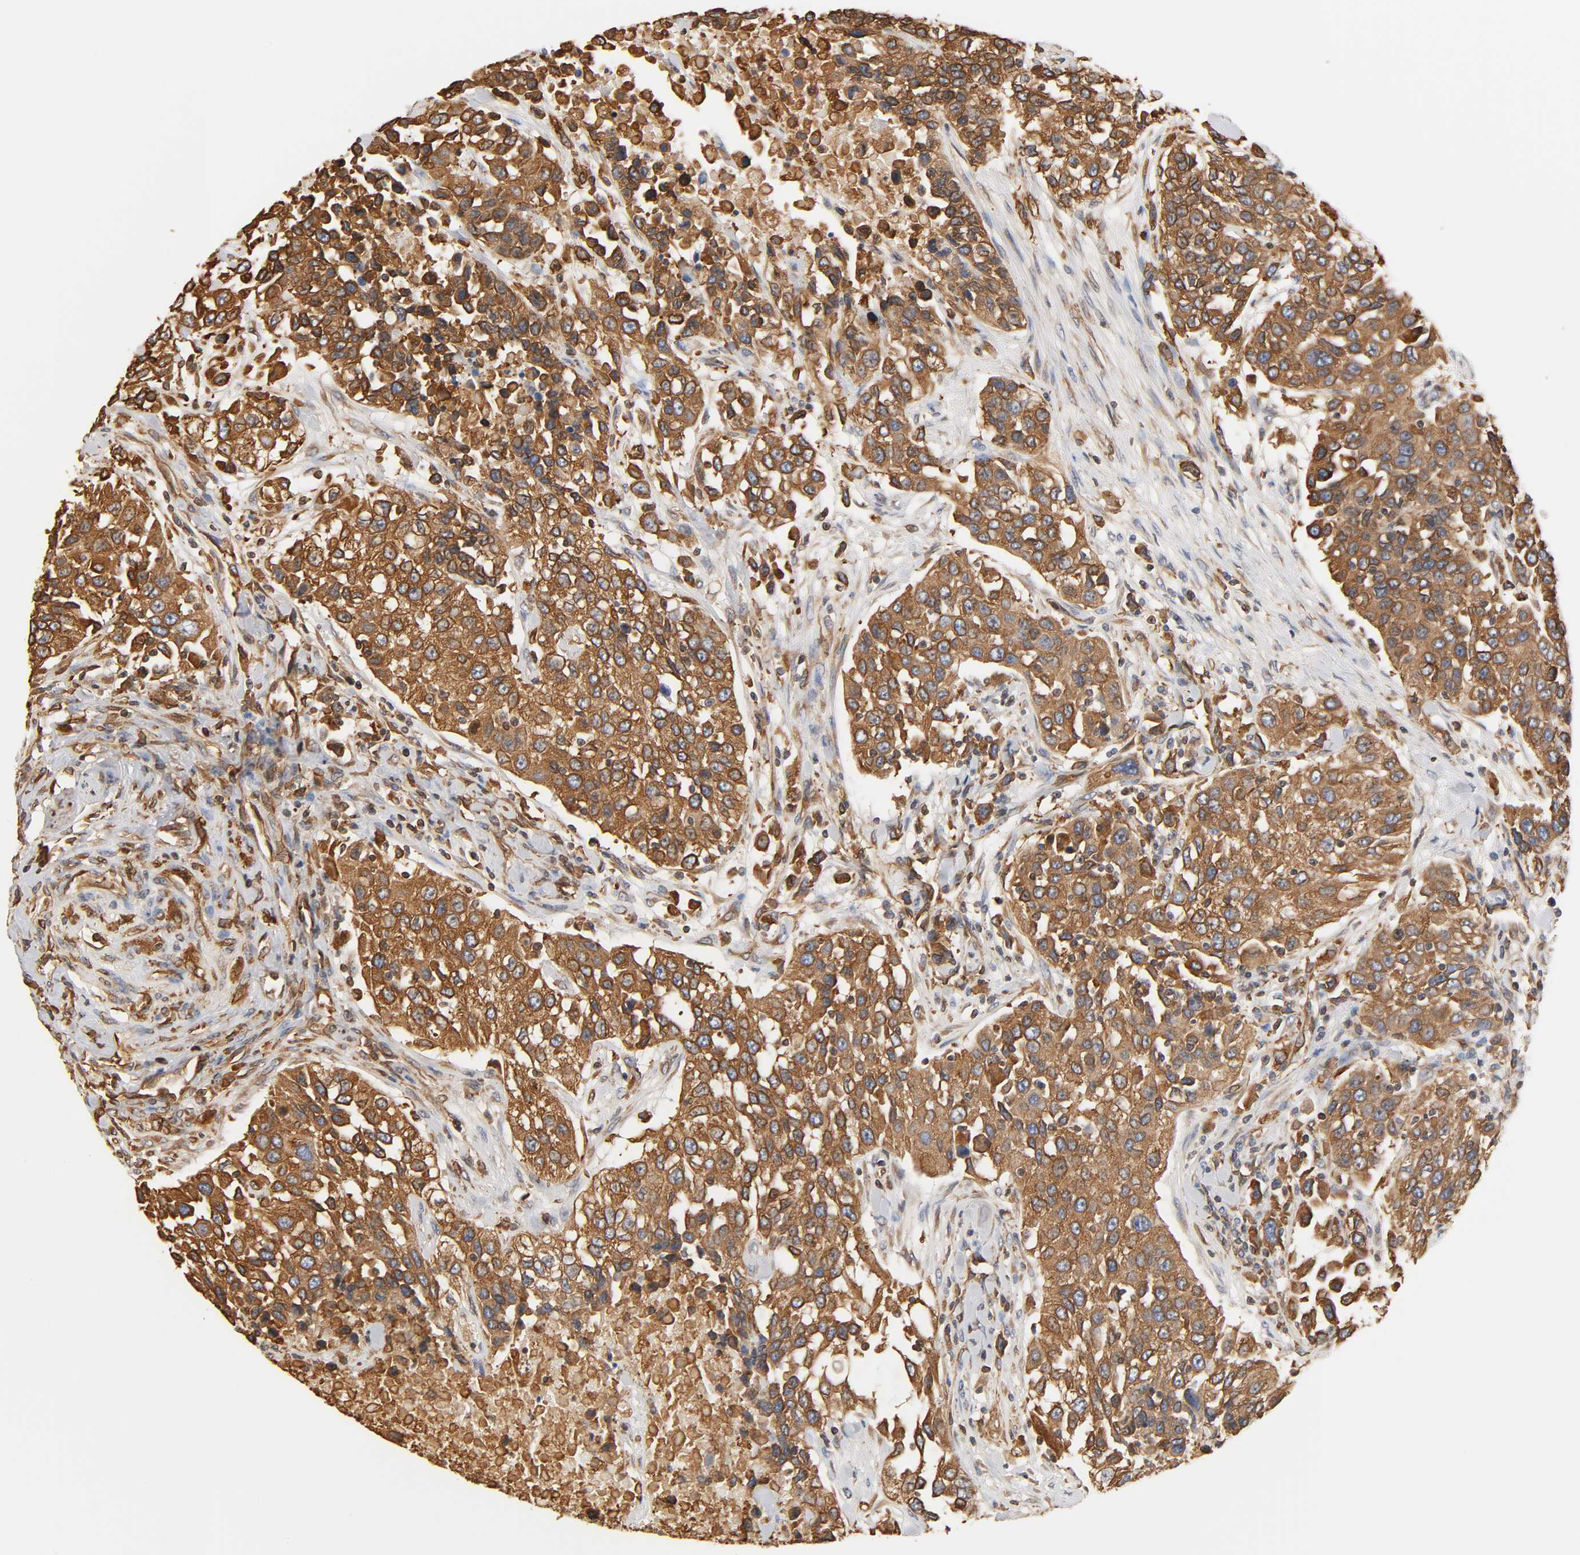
{"staining": {"intensity": "moderate", "quantity": ">75%", "location": "cytoplasmic/membranous"}, "tissue": "urothelial cancer", "cell_type": "Tumor cells", "image_type": "cancer", "snomed": [{"axis": "morphology", "description": "Urothelial carcinoma, High grade"}, {"axis": "topography", "description": "Urinary bladder"}], "caption": "Urothelial cancer stained for a protein reveals moderate cytoplasmic/membranous positivity in tumor cells.", "gene": "BCAP31", "patient": {"sex": "female", "age": 80}}